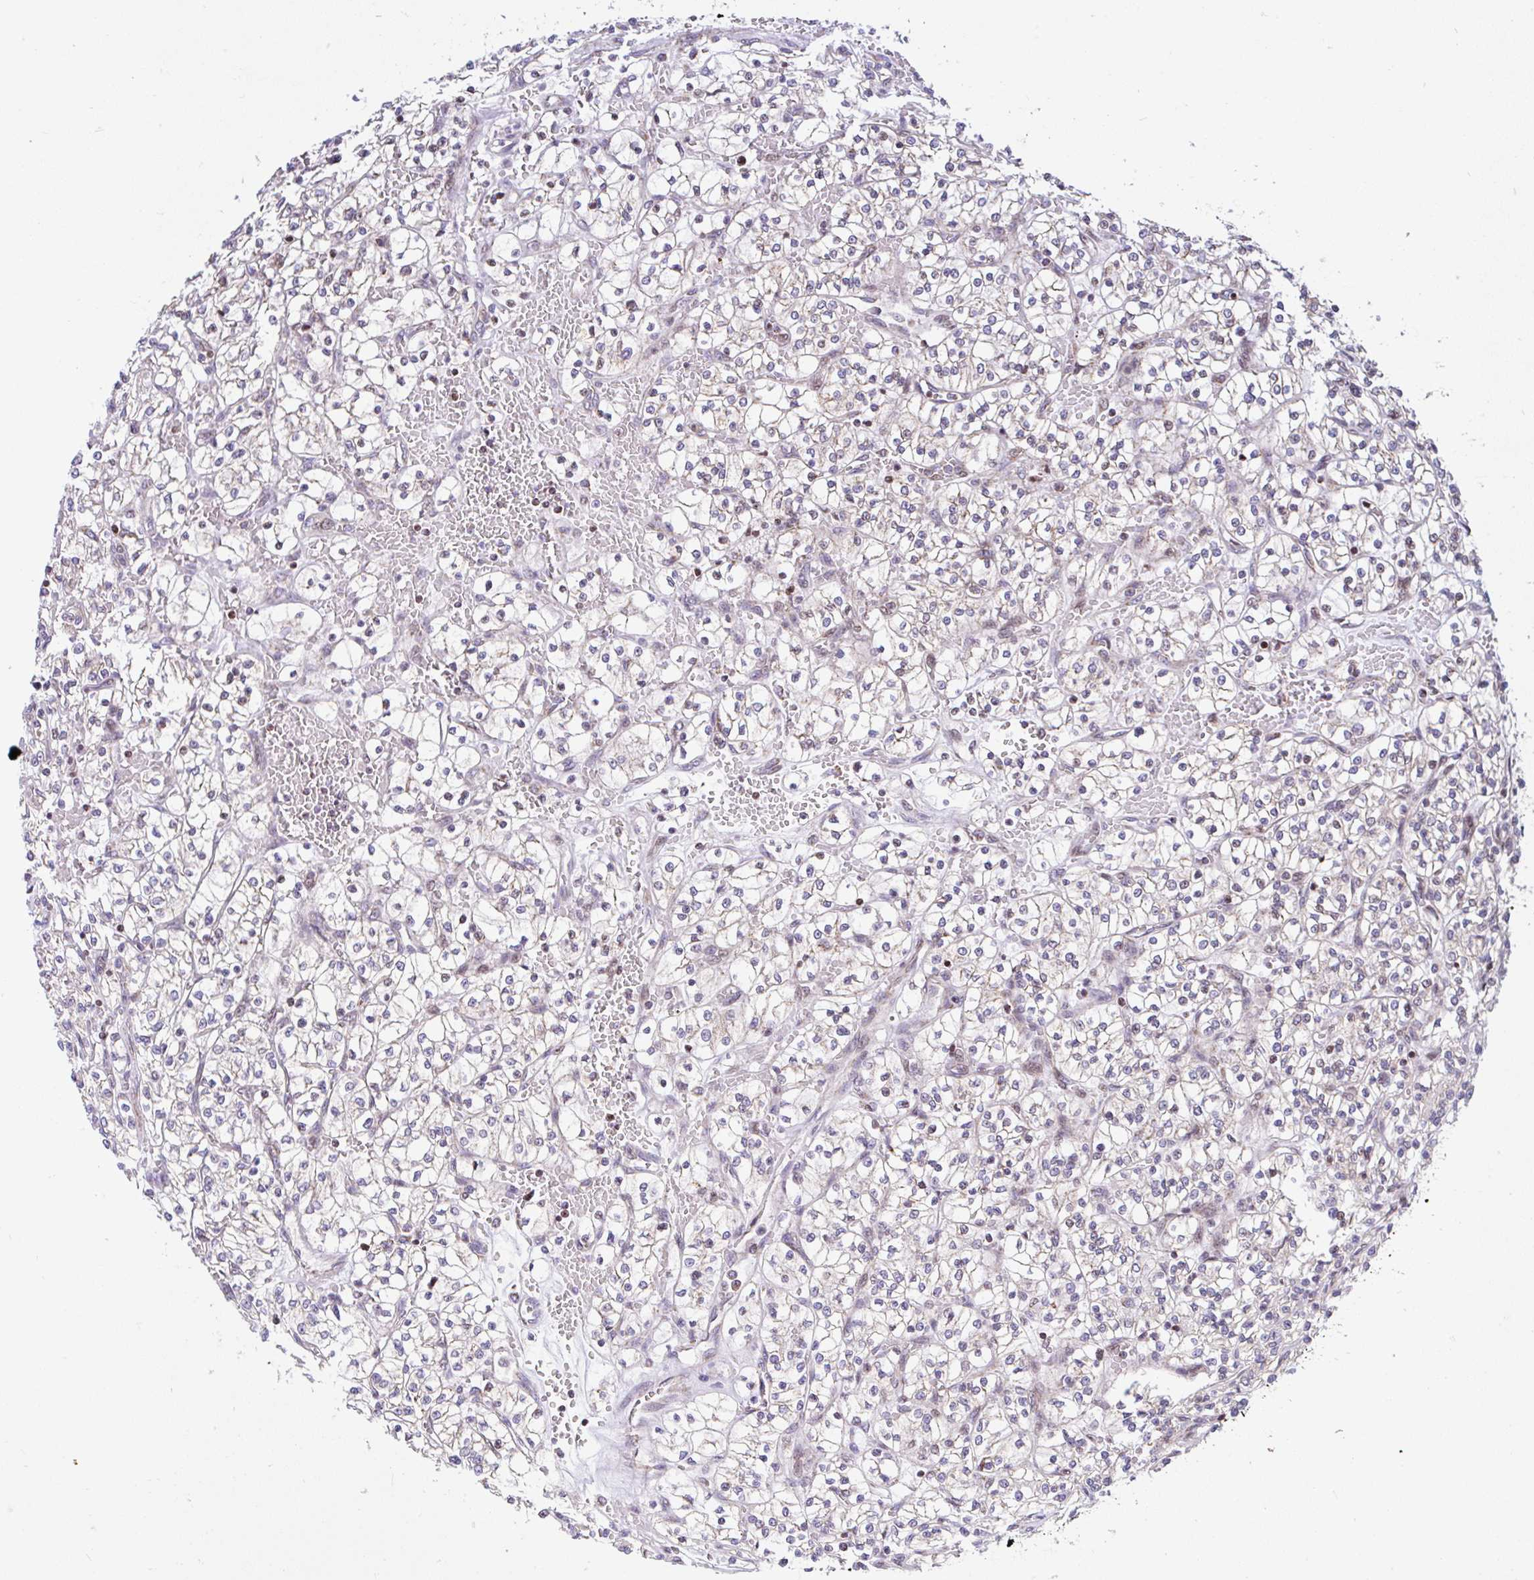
{"staining": {"intensity": "negative", "quantity": "none", "location": "none"}, "tissue": "renal cancer", "cell_type": "Tumor cells", "image_type": "cancer", "snomed": [{"axis": "morphology", "description": "Adenocarcinoma, NOS"}, {"axis": "topography", "description": "Kidney"}], "caption": "Image shows no significant protein positivity in tumor cells of renal cancer (adenocarcinoma).", "gene": "FIGNL1", "patient": {"sex": "female", "age": 64}}